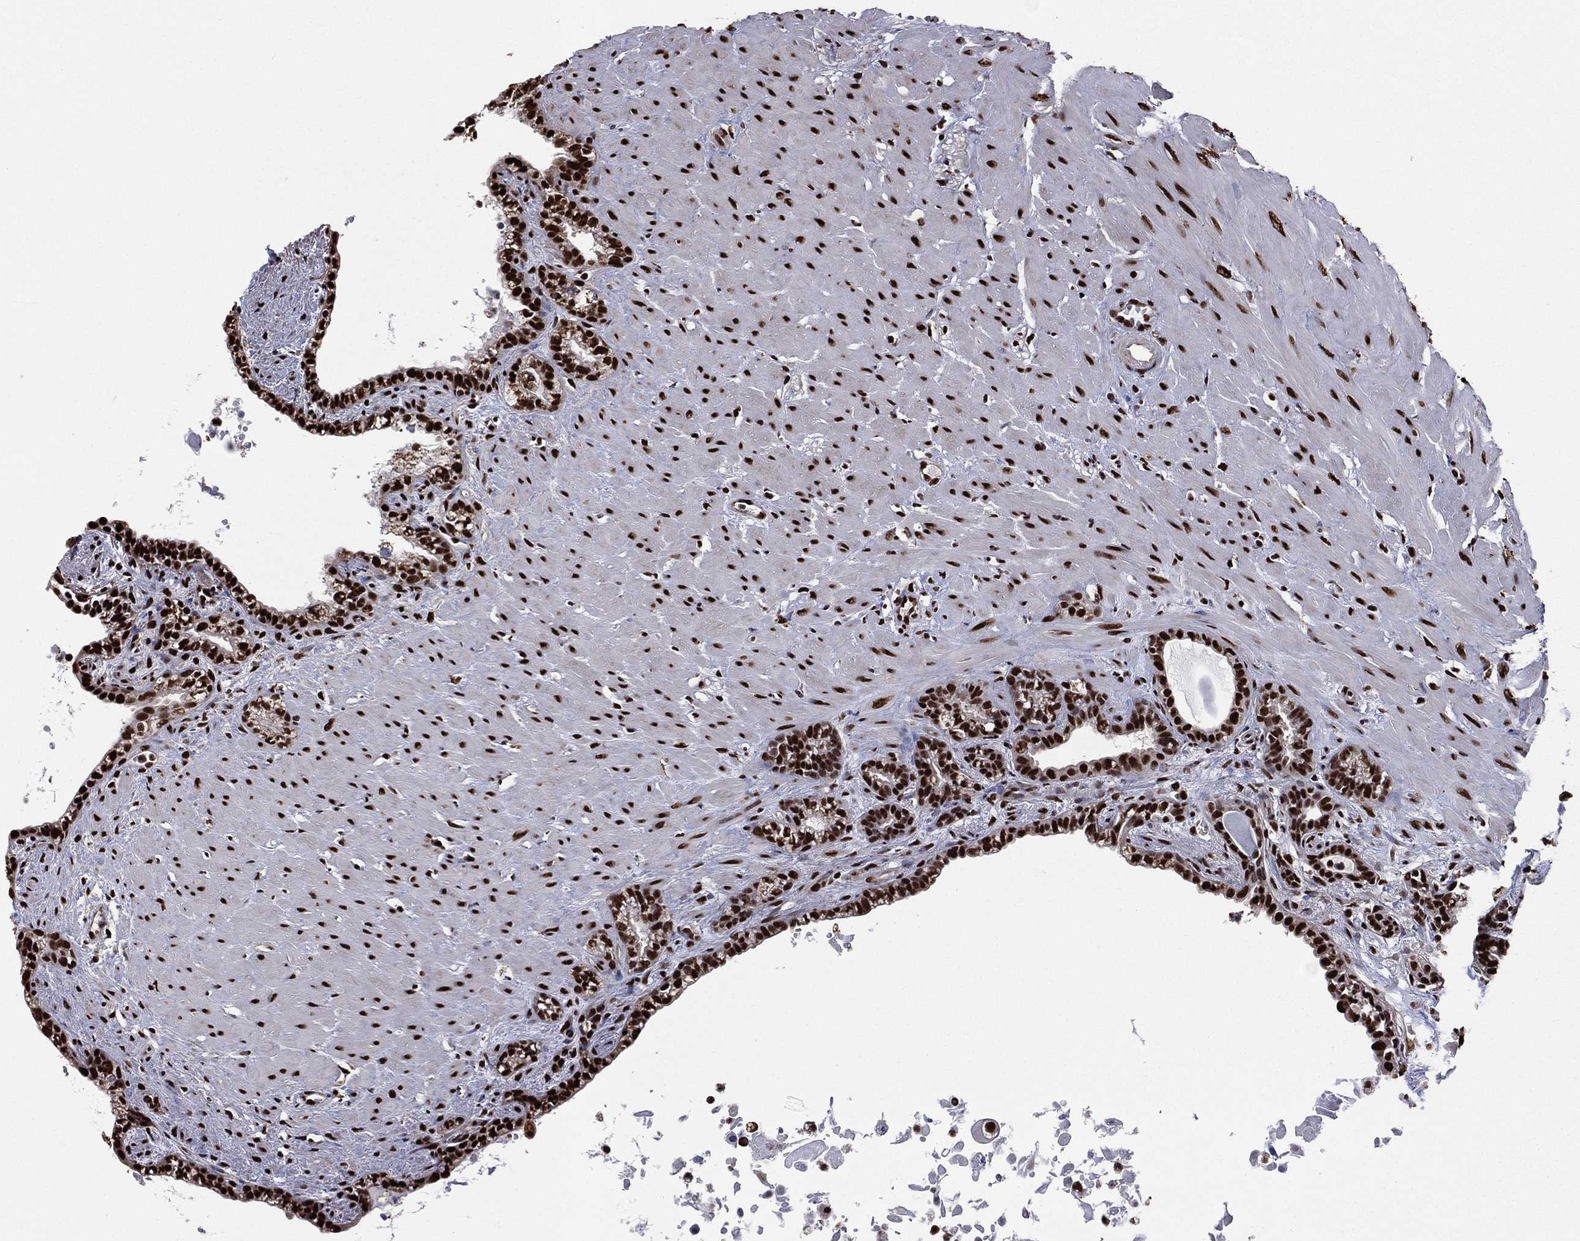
{"staining": {"intensity": "strong", "quantity": ">75%", "location": "nuclear"}, "tissue": "seminal vesicle", "cell_type": "Glandular cells", "image_type": "normal", "snomed": [{"axis": "morphology", "description": "Normal tissue, NOS"}, {"axis": "morphology", "description": "Urothelial carcinoma, NOS"}, {"axis": "topography", "description": "Urinary bladder"}, {"axis": "topography", "description": "Seminal veicle"}], "caption": "Protein analysis of normal seminal vesicle exhibits strong nuclear staining in about >75% of glandular cells. The protein is shown in brown color, while the nuclei are stained blue.", "gene": "TP53BP1", "patient": {"sex": "male", "age": 76}}